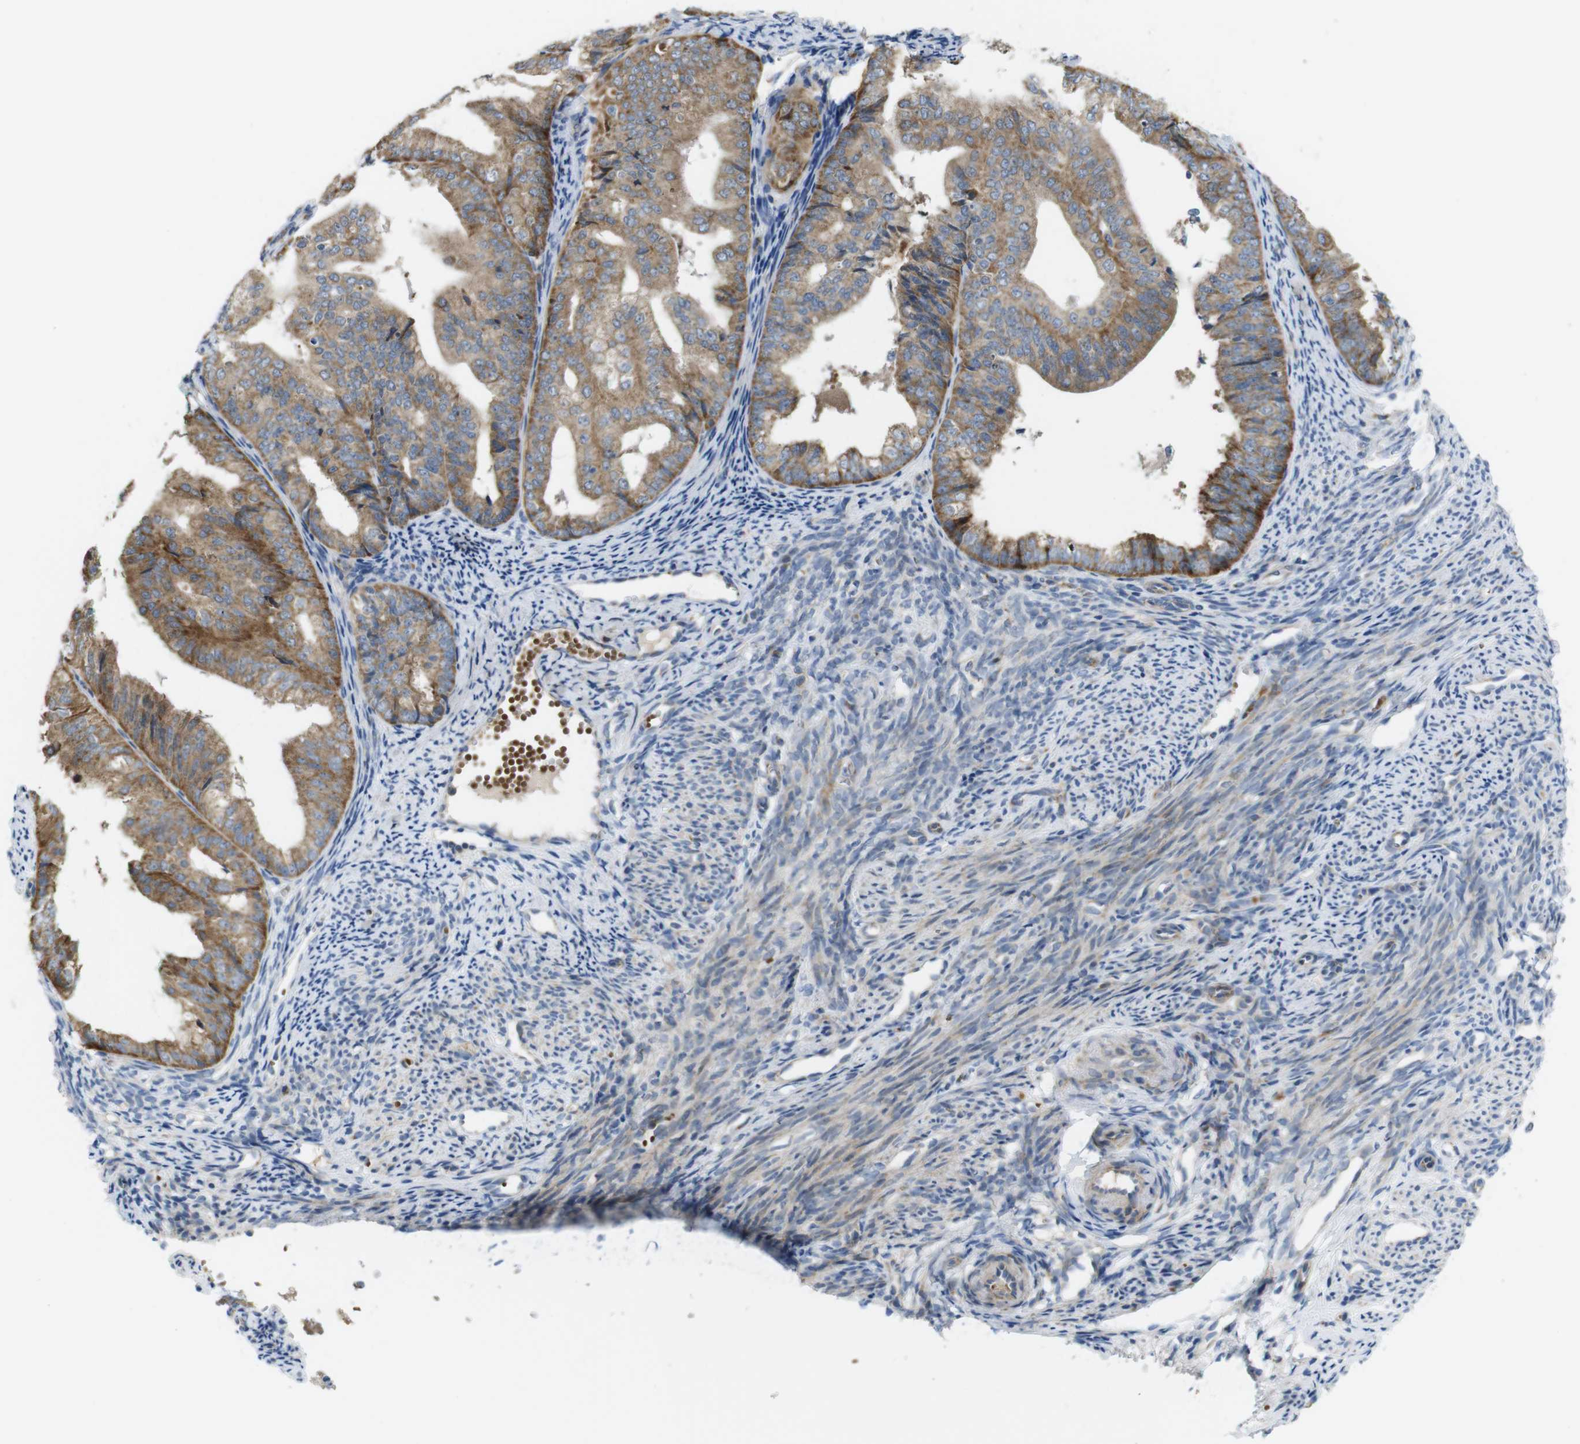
{"staining": {"intensity": "moderate", "quantity": ">75%", "location": "cytoplasmic/membranous"}, "tissue": "endometrial cancer", "cell_type": "Tumor cells", "image_type": "cancer", "snomed": [{"axis": "morphology", "description": "Adenocarcinoma, NOS"}, {"axis": "topography", "description": "Endometrium"}], "caption": "A histopathology image showing moderate cytoplasmic/membranous expression in about >75% of tumor cells in adenocarcinoma (endometrial), as visualized by brown immunohistochemical staining.", "gene": "MARCHF1", "patient": {"sex": "female", "age": 63}}